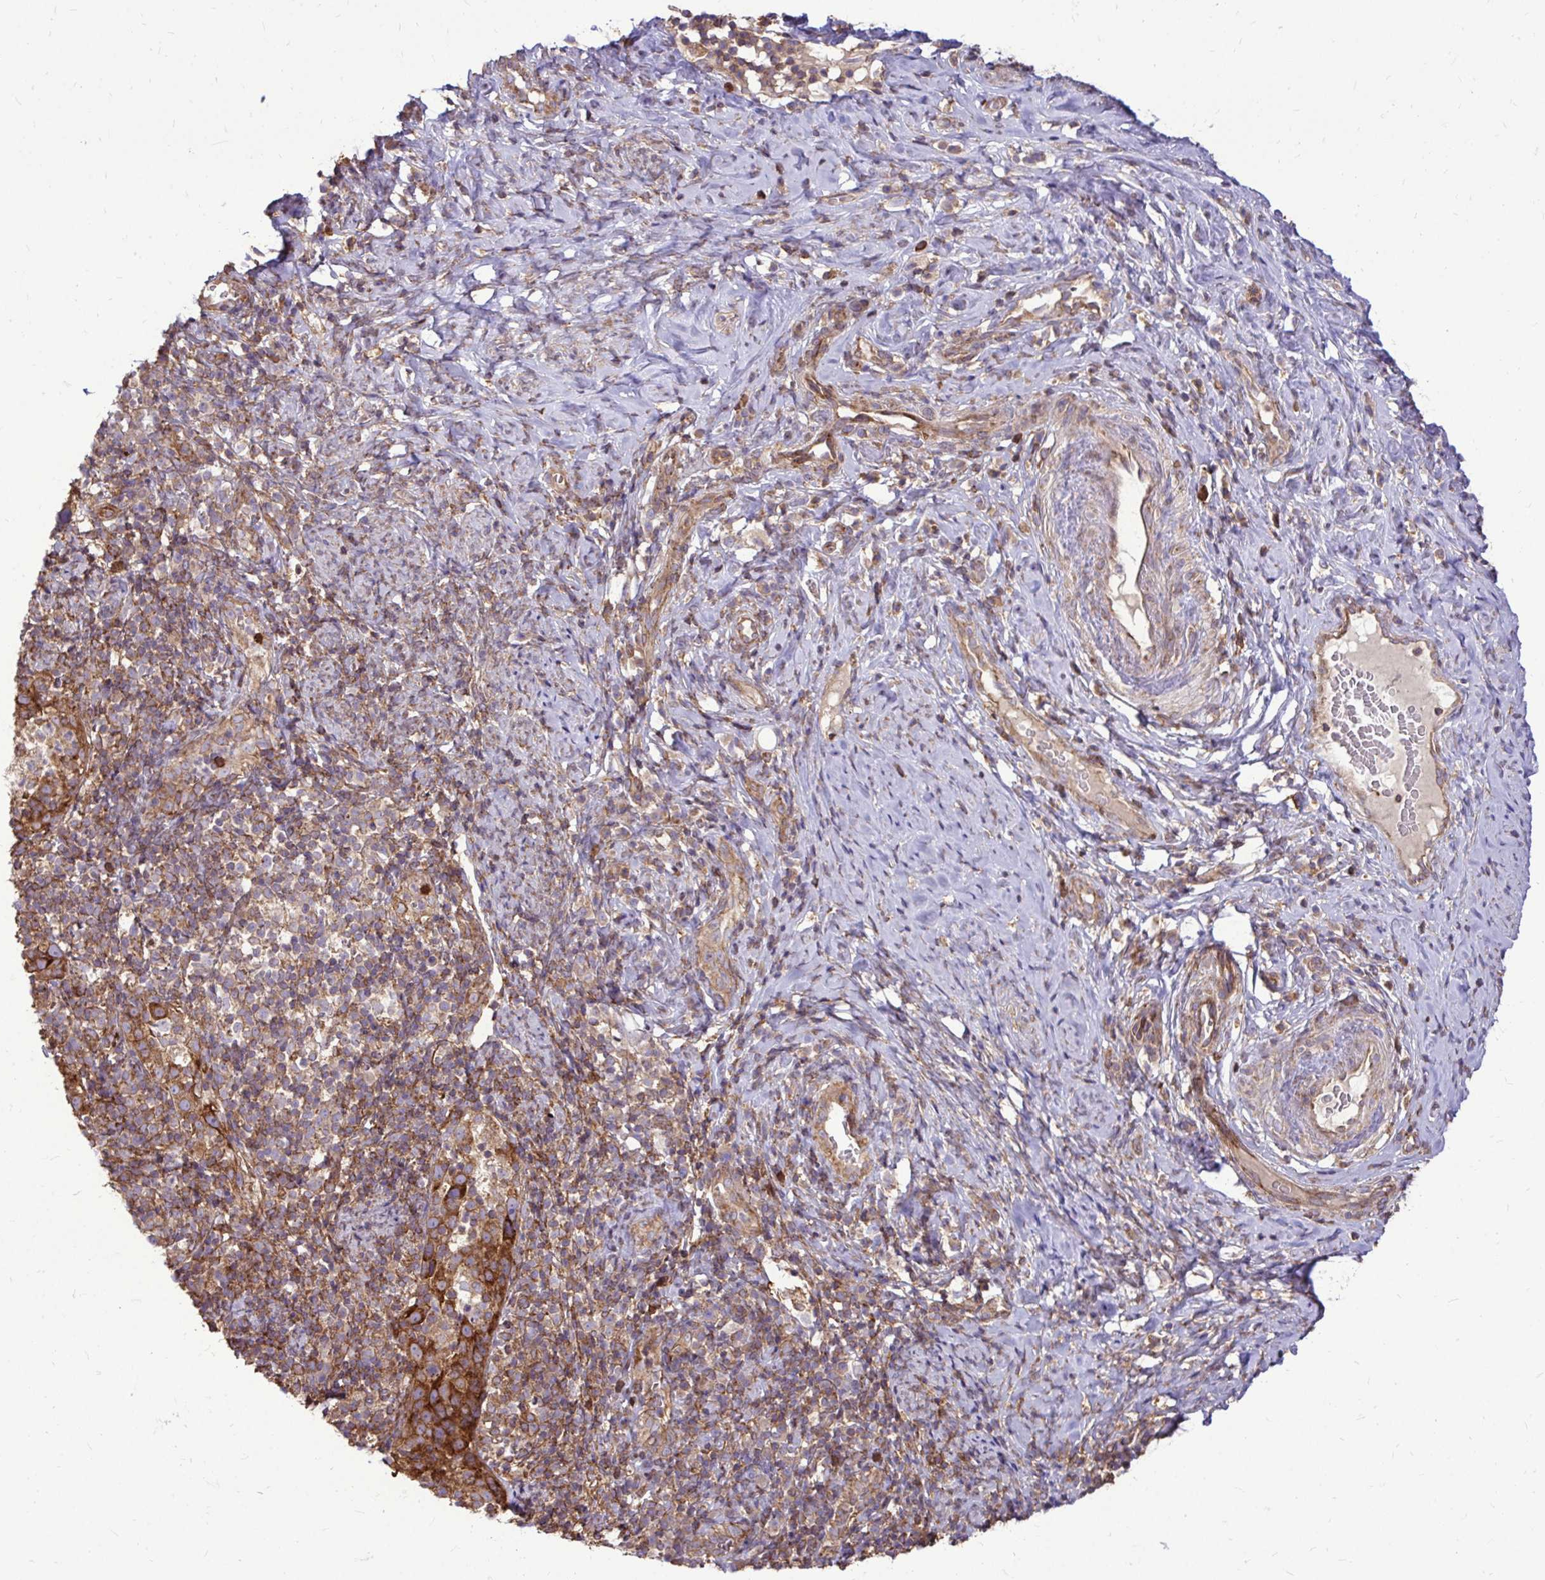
{"staining": {"intensity": "moderate", "quantity": ">75%", "location": "cytoplasmic/membranous"}, "tissue": "cervical cancer", "cell_type": "Tumor cells", "image_type": "cancer", "snomed": [{"axis": "morphology", "description": "Squamous cell carcinoma, NOS"}, {"axis": "topography", "description": "Cervix"}], "caption": "Protein staining displays moderate cytoplasmic/membranous expression in about >75% of tumor cells in cervical squamous cell carcinoma. Using DAB (brown) and hematoxylin (blue) stains, captured at high magnification using brightfield microscopy.", "gene": "FMR1", "patient": {"sex": "female", "age": 75}}